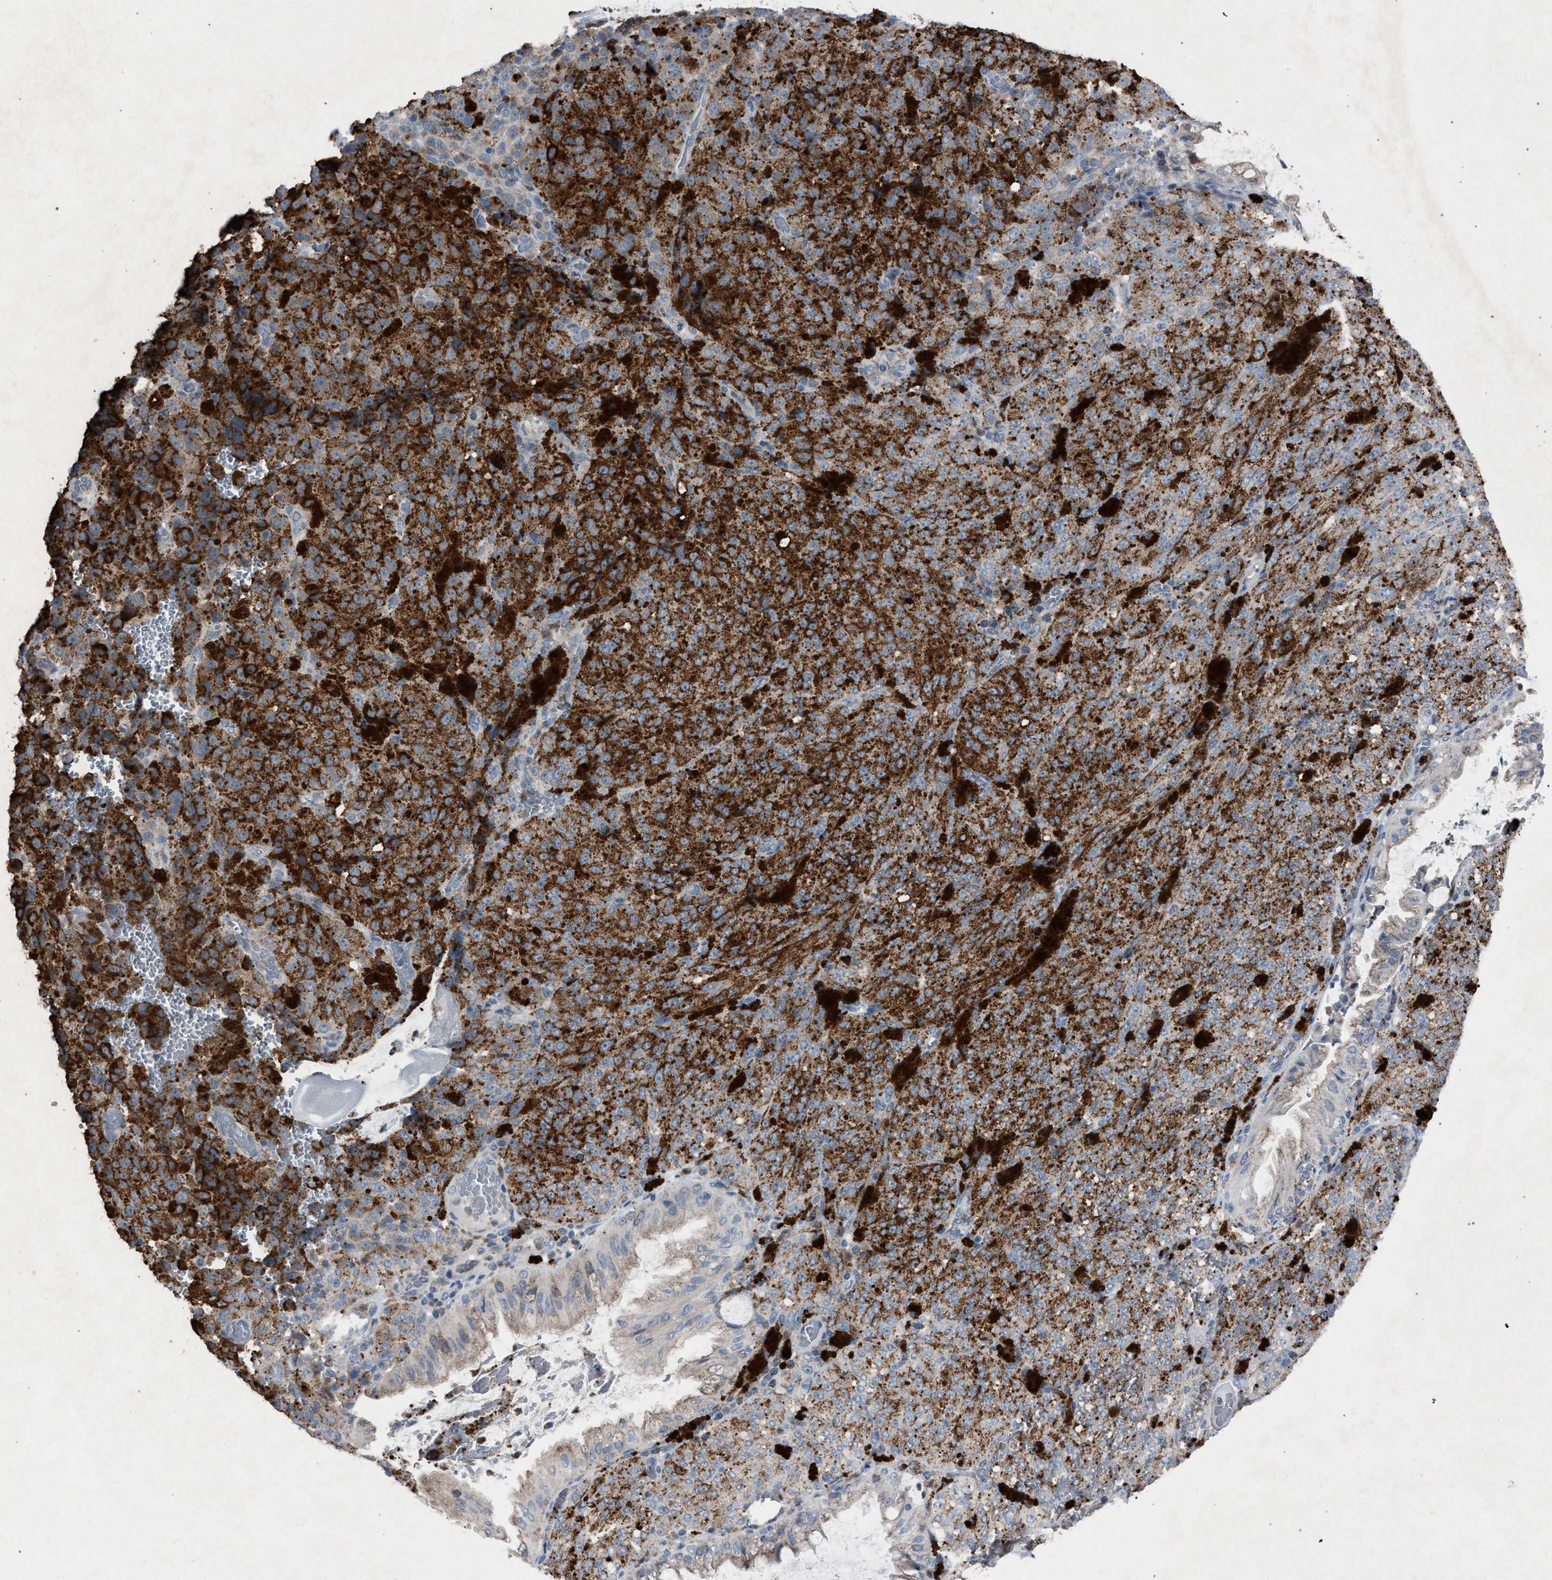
{"staining": {"intensity": "weak", "quantity": "25%-75%", "location": "cytoplasmic/membranous"}, "tissue": "melanoma", "cell_type": "Tumor cells", "image_type": "cancer", "snomed": [{"axis": "morphology", "description": "Malignant melanoma, NOS"}, {"axis": "topography", "description": "Rectum"}], "caption": "Melanoma was stained to show a protein in brown. There is low levels of weak cytoplasmic/membranous staining in approximately 25%-75% of tumor cells. Nuclei are stained in blue.", "gene": "HSD17B4", "patient": {"sex": "female", "age": 81}}